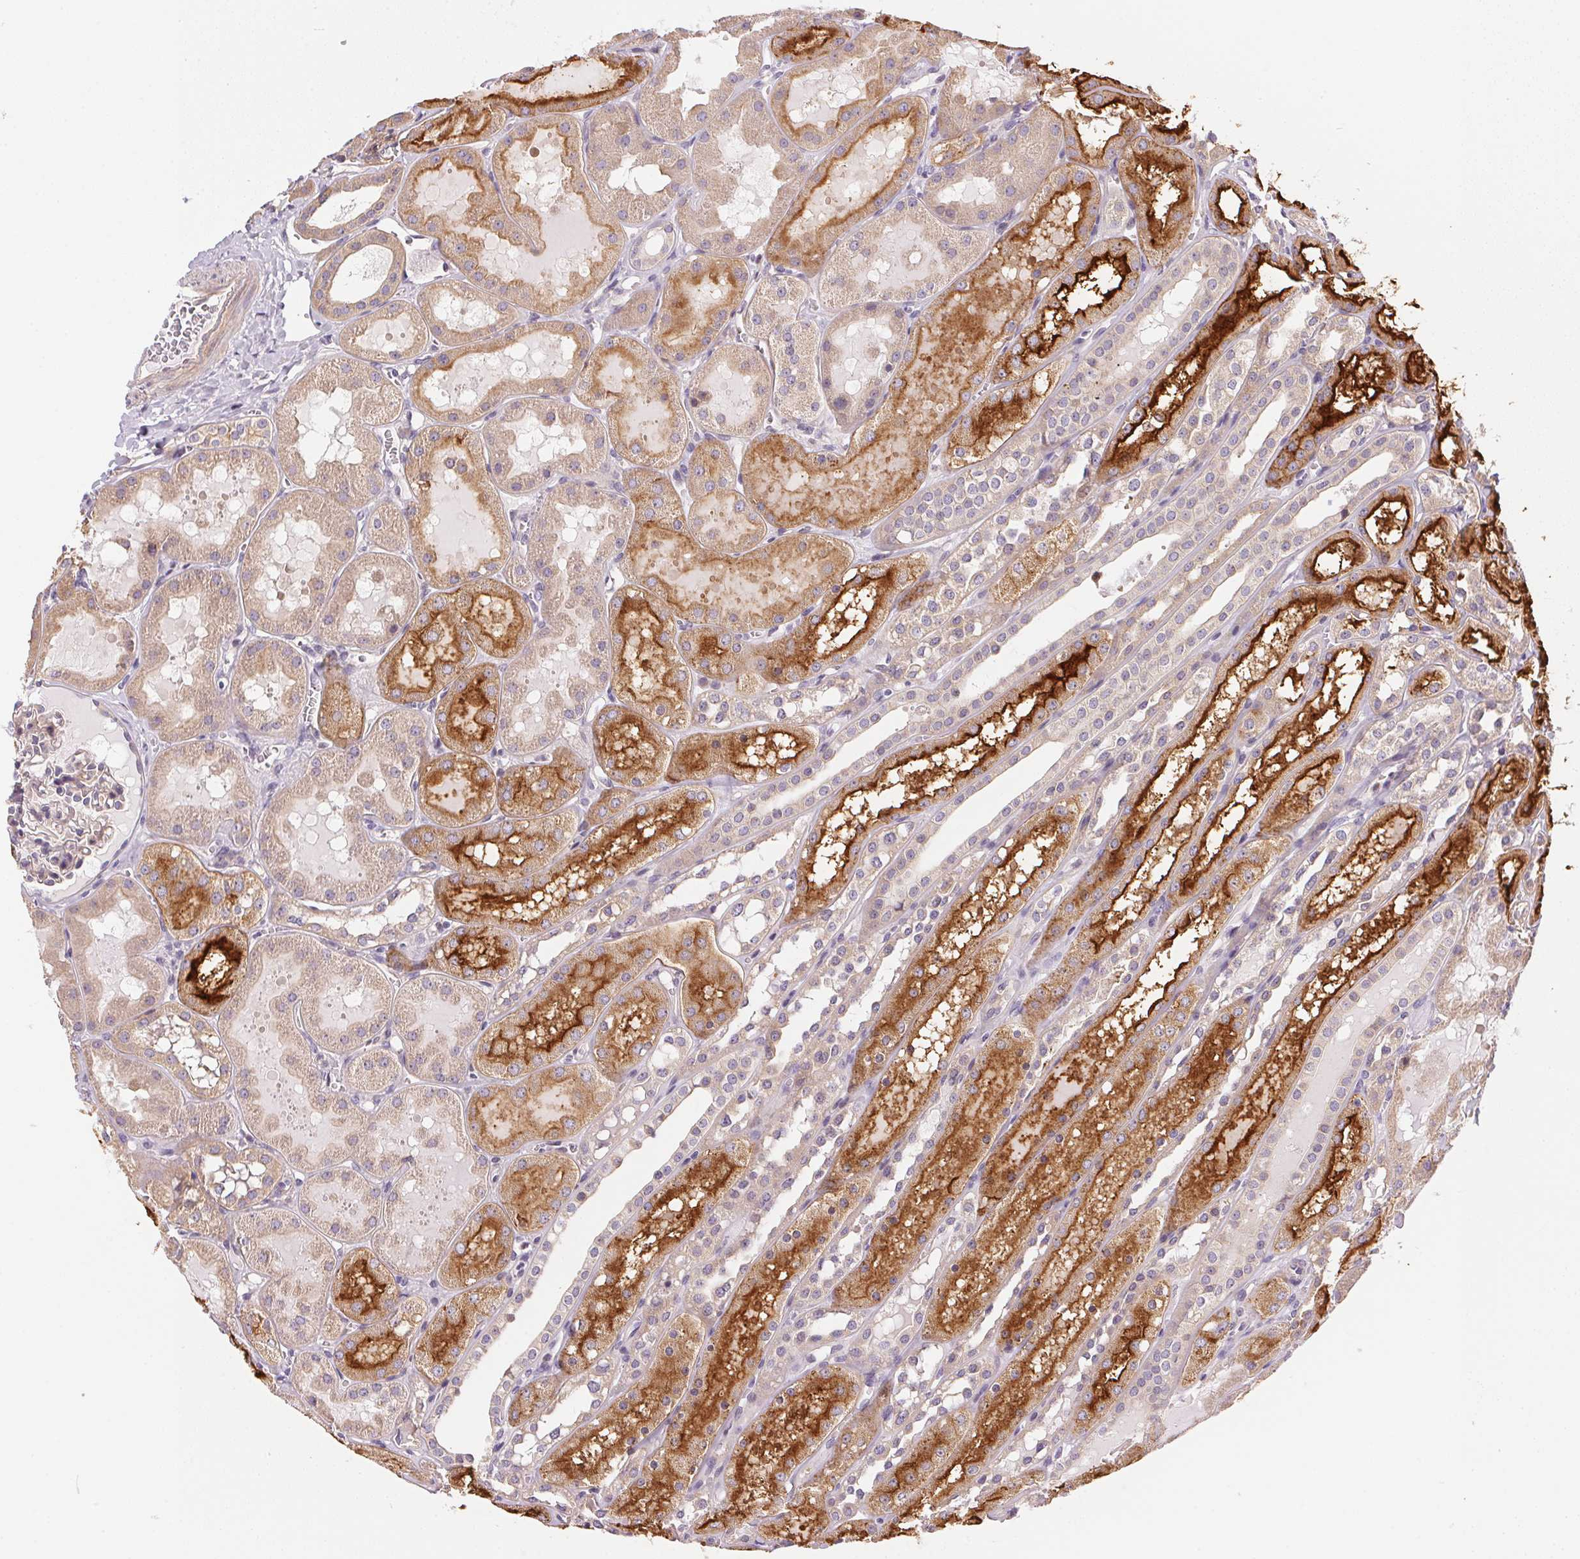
{"staining": {"intensity": "weak", "quantity": "<25%", "location": "cytoplasmic/membranous"}, "tissue": "kidney", "cell_type": "Cells in glomeruli", "image_type": "normal", "snomed": [{"axis": "morphology", "description": "Normal tissue, NOS"}, {"axis": "topography", "description": "Kidney"}, {"axis": "topography", "description": "Urinary bladder"}], "caption": "Immunohistochemistry of benign human kidney exhibits no staining in cells in glomeruli.", "gene": "UNC13B", "patient": {"sex": "male", "age": 16}}